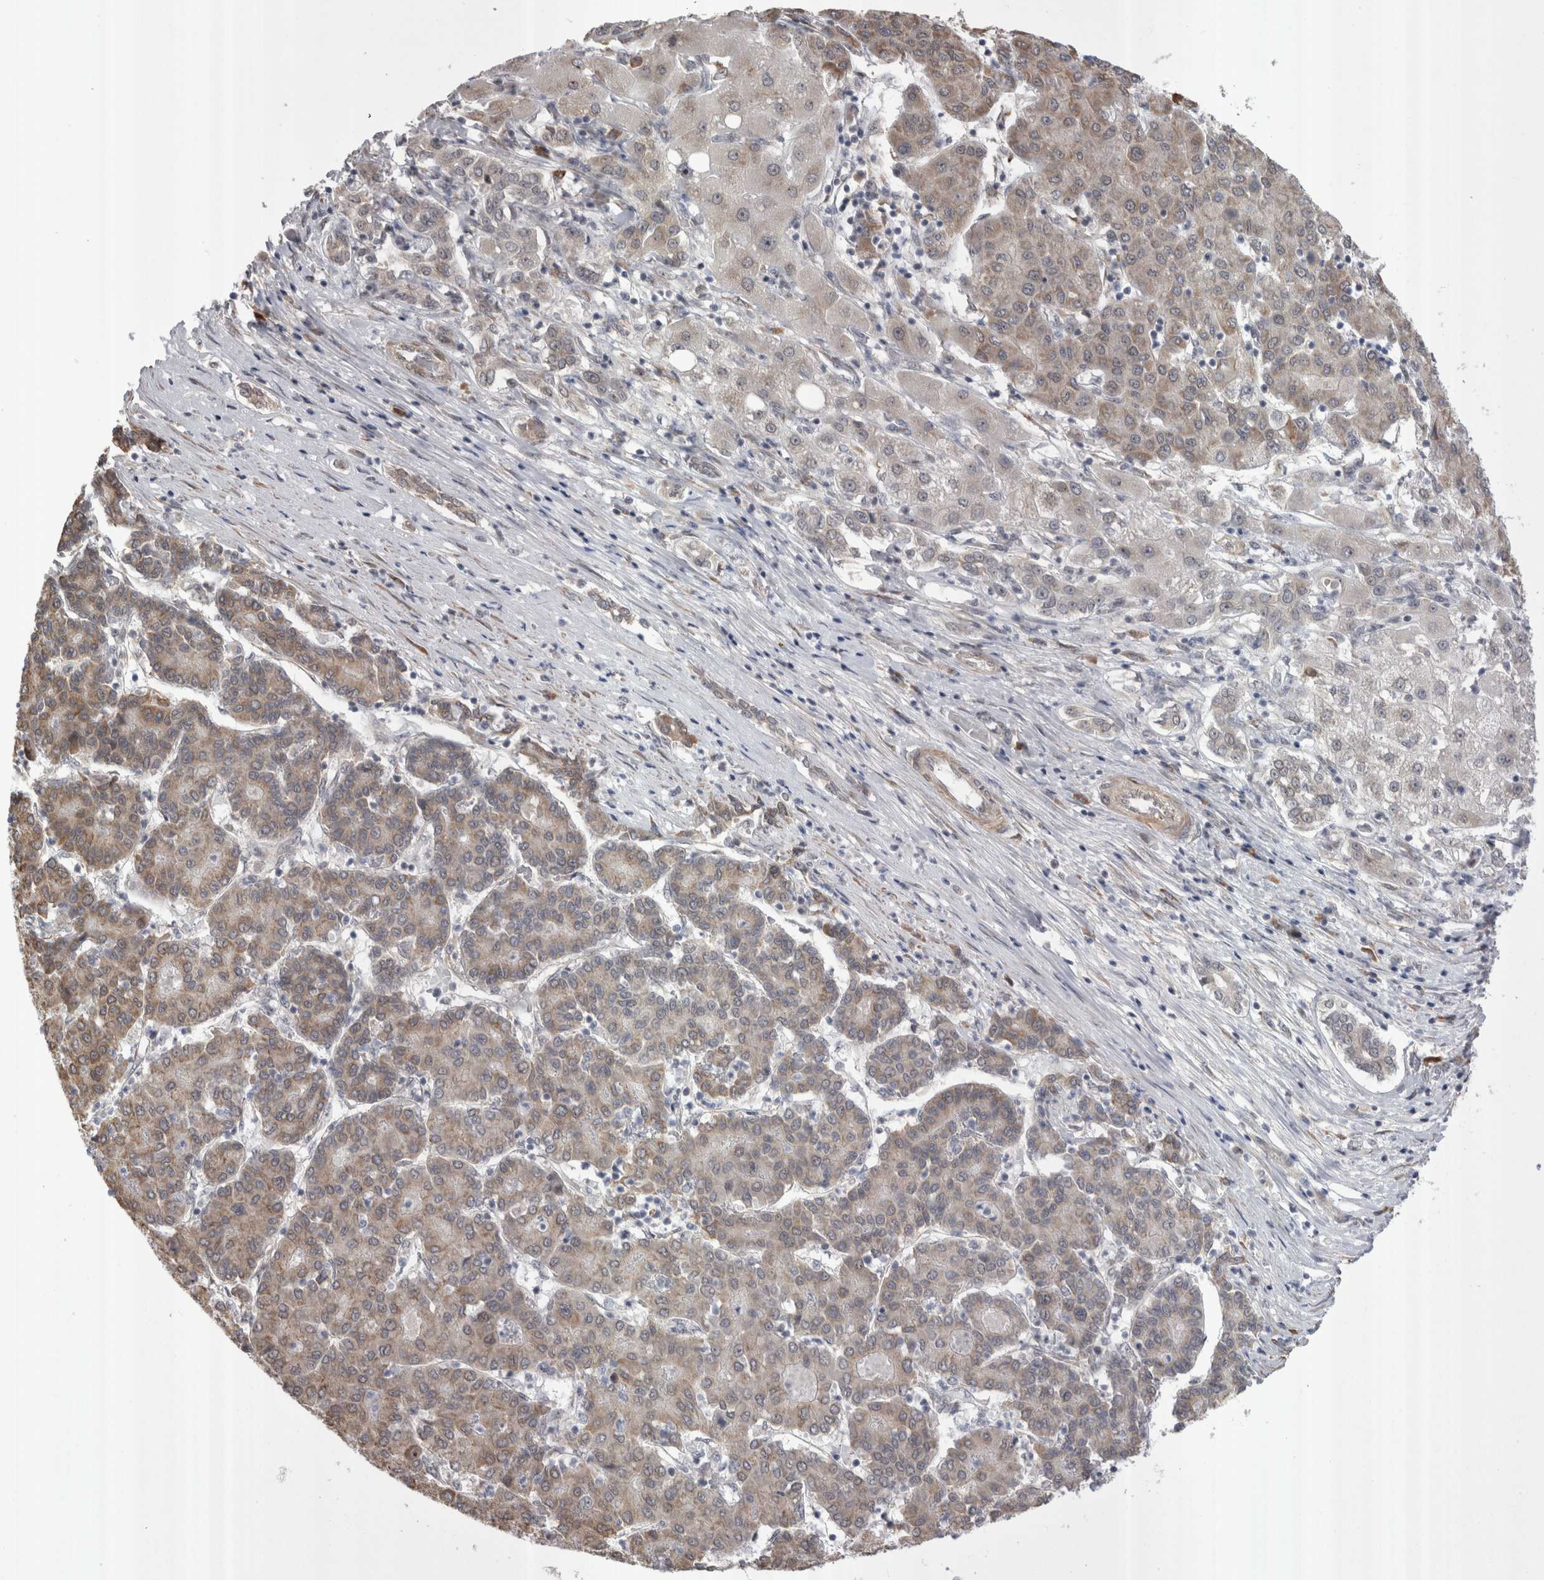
{"staining": {"intensity": "weak", "quantity": ">75%", "location": "cytoplasmic/membranous"}, "tissue": "liver cancer", "cell_type": "Tumor cells", "image_type": "cancer", "snomed": [{"axis": "morphology", "description": "Carcinoma, Hepatocellular, NOS"}, {"axis": "topography", "description": "Liver"}], "caption": "Protein expression analysis of human hepatocellular carcinoma (liver) reveals weak cytoplasmic/membranous expression in about >75% of tumor cells.", "gene": "EXOSC4", "patient": {"sex": "male", "age": 65}}